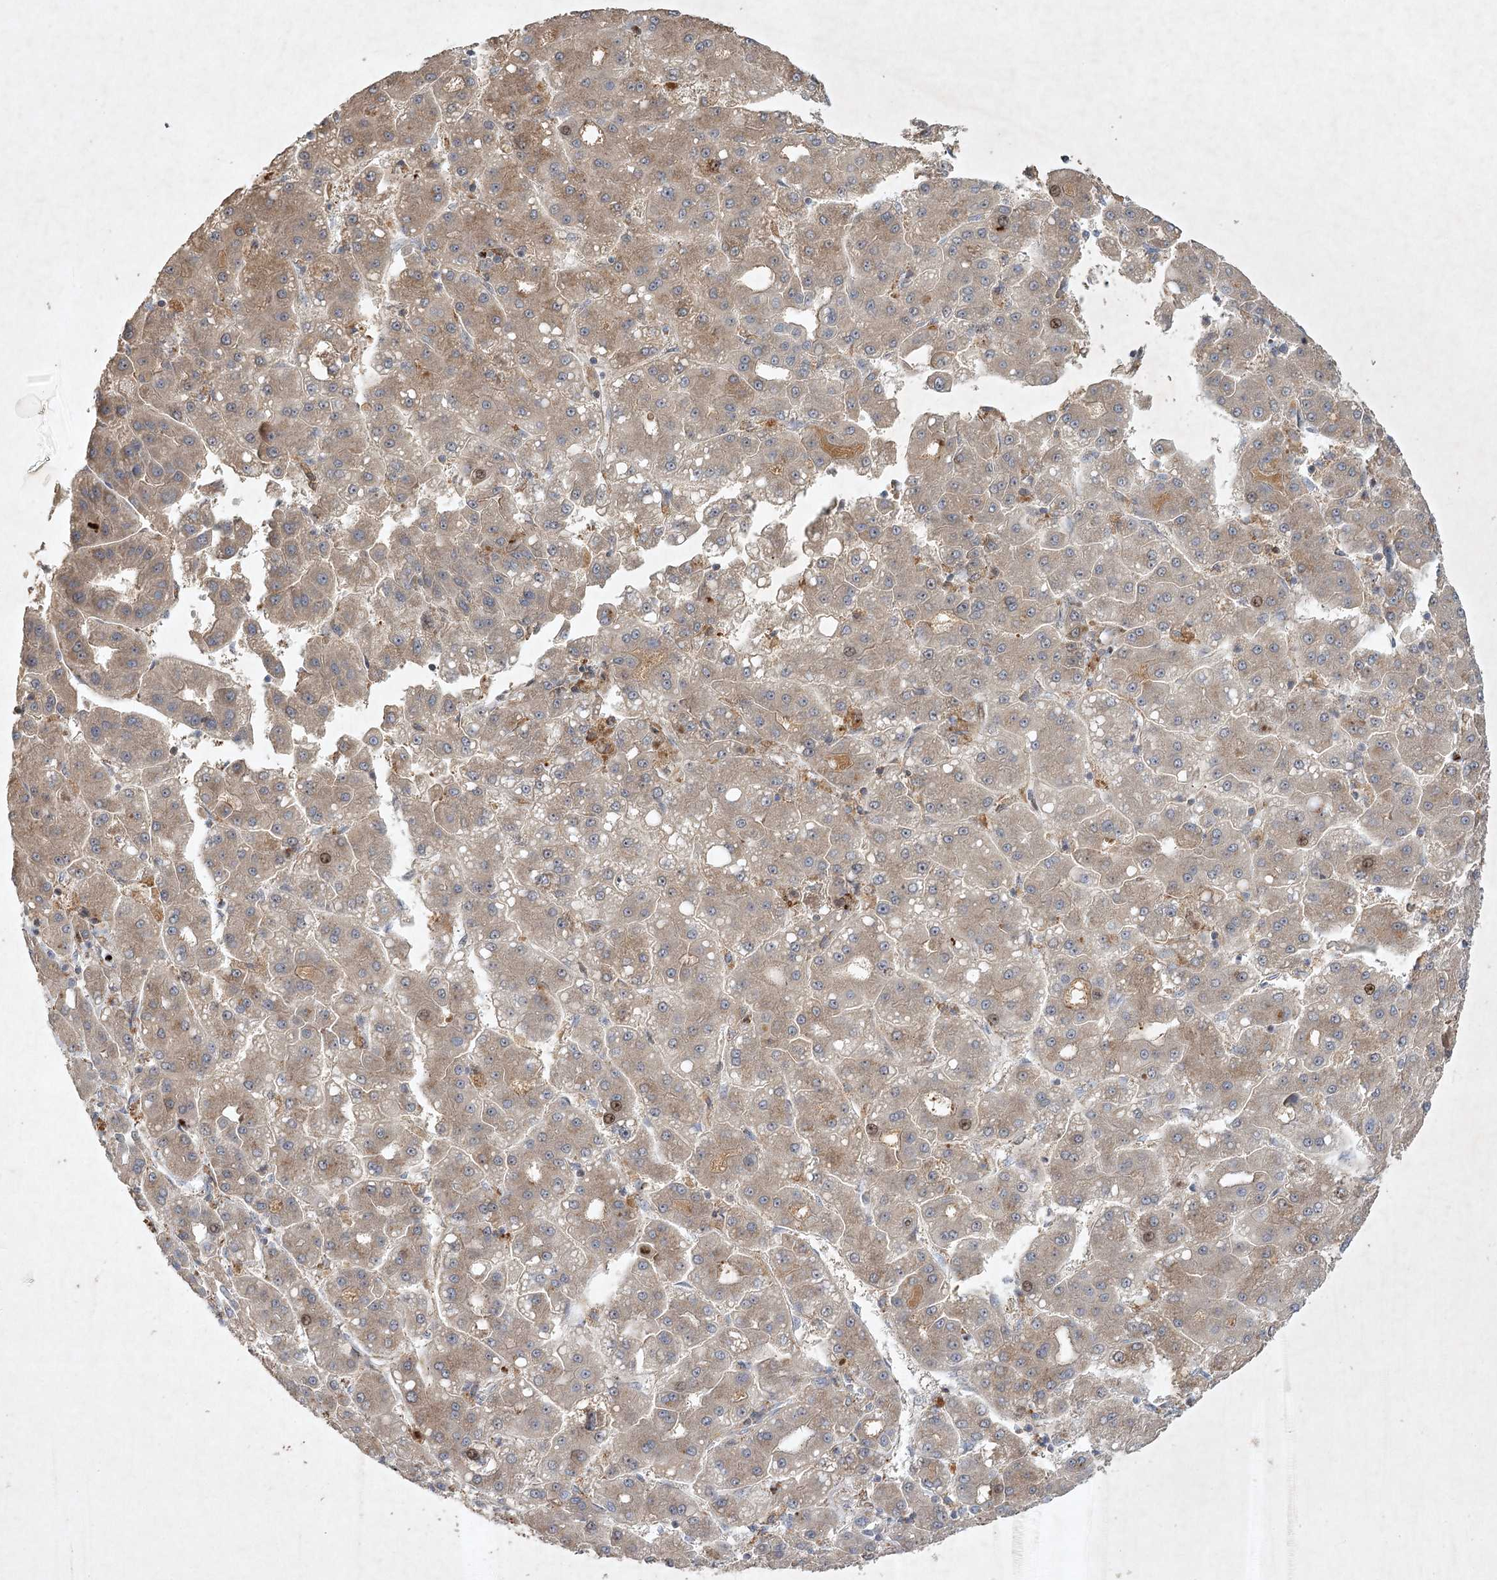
{"staining": {"intensity": "moderate", "quantity": ">75%", "location": "cytoplasmic/membranous"}, "tissue": "liver cancer", "cell_type": "Tumor cells", "image_type": "cancer", "snomed": [{"axis": "morphology", "description": "Carcinoma, Hepatocellular, NOS"}, {"axis": "topography", "description": "Liver"}], "caption": "Tumor cells show moderate cytoplasmic/membranous expression in about >75% of cells in liver hepatocellular carcinoma.", "gene": "KBTBD4", "patient": {"sex": "male", "age": 65}}